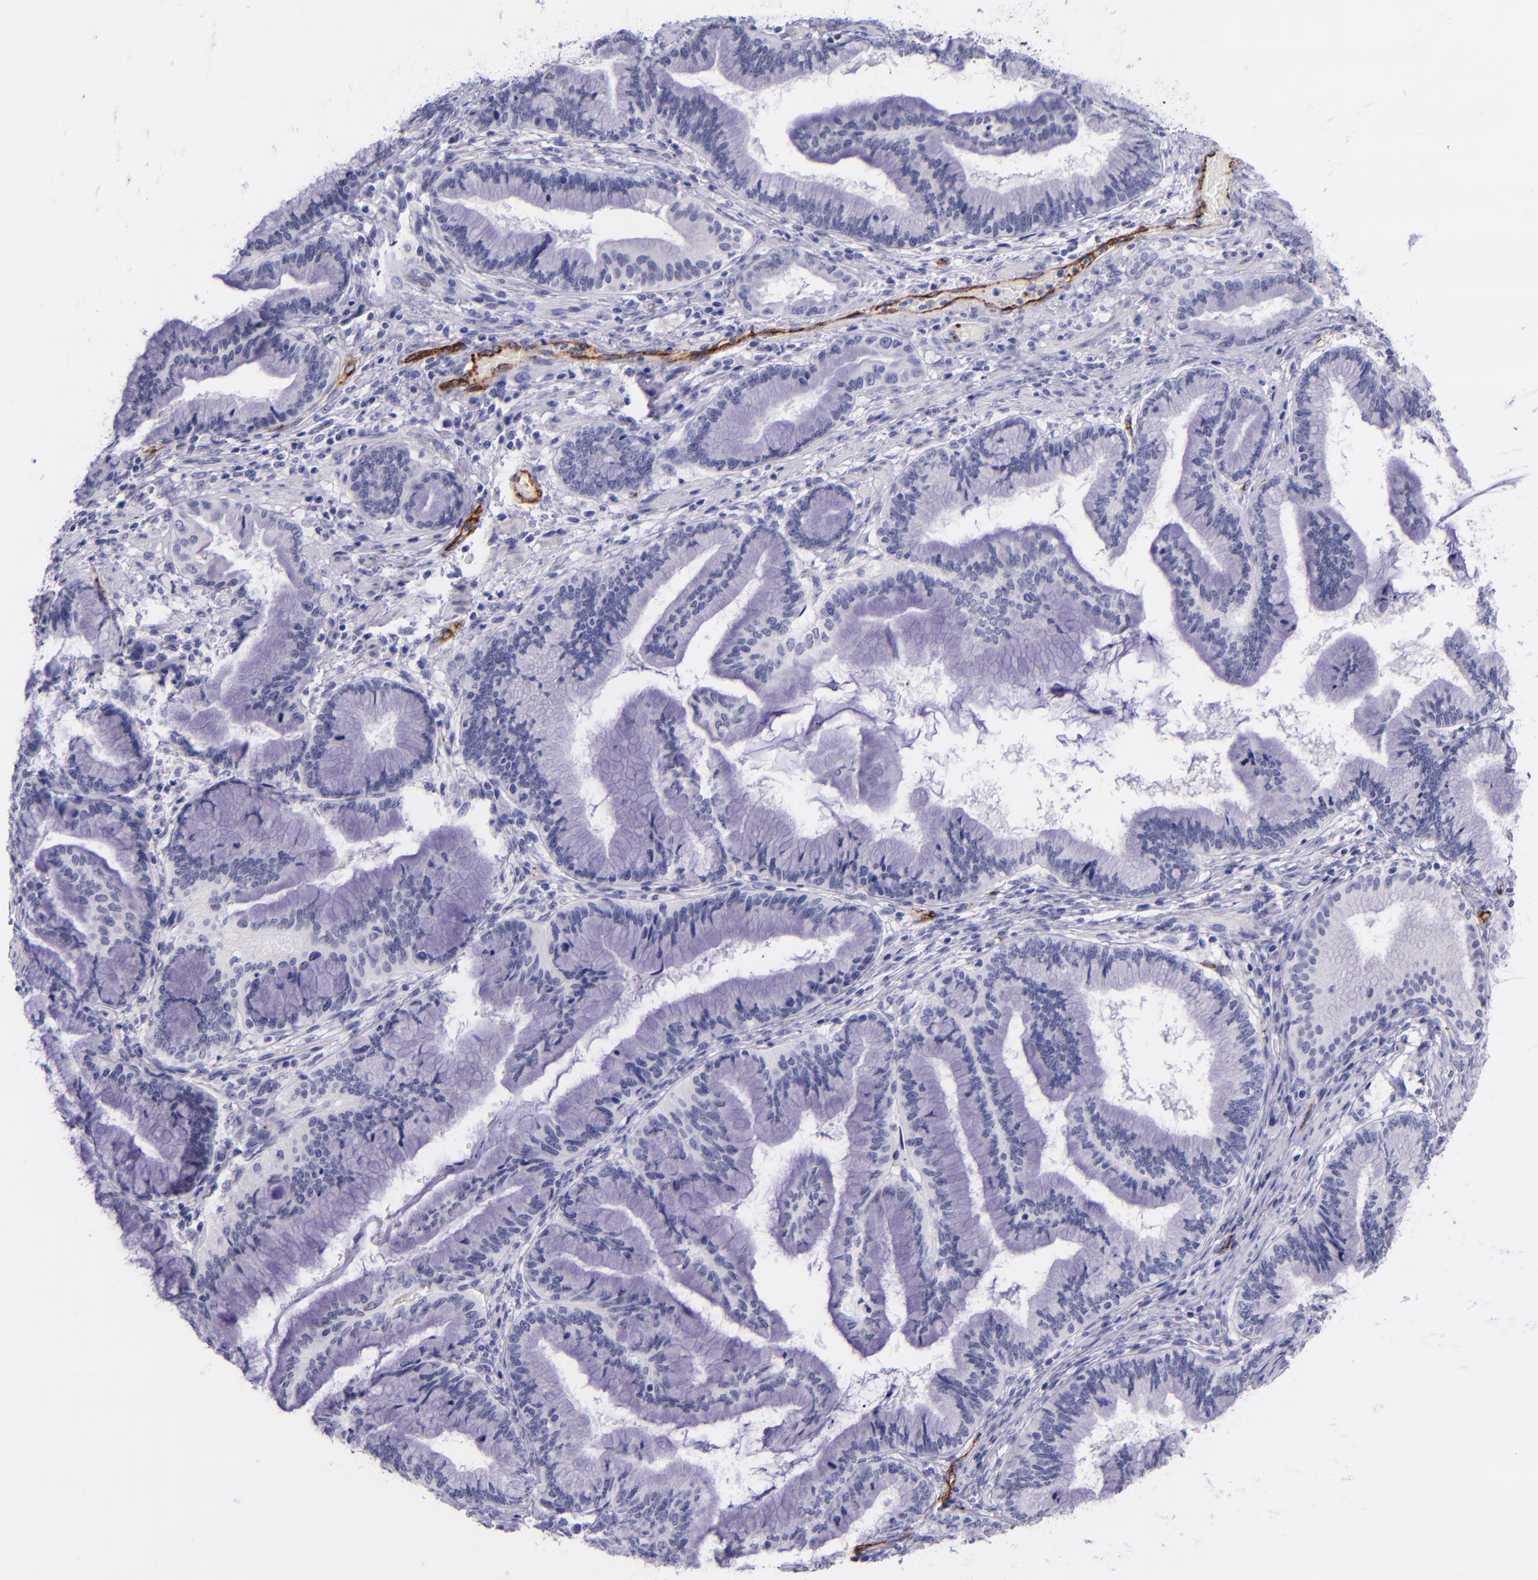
{"staining": {"intensity": "negative", "quantity": "none", "location": "none"}, "tissue": "pancreatic cancer", "cell_type": "Tumor cells", "image_type": "cancer", "snomed": [{"axis": "morphology", "description": "Adenocarcinoma, NOS"}, {"axis": "topography", "description": "Pancreas"}], "caption": "DAB immunohistochemical staining of pancreatic cancer demonstrates no significant expression in tumor cells. The staining was performed using DAB to visualize the protein expression in brown, while the nuclei were stained in blue with hematoxylin (Magnification: 20x).", "gene": "SELE", "patient": {"sex": "female", "age": 64}}